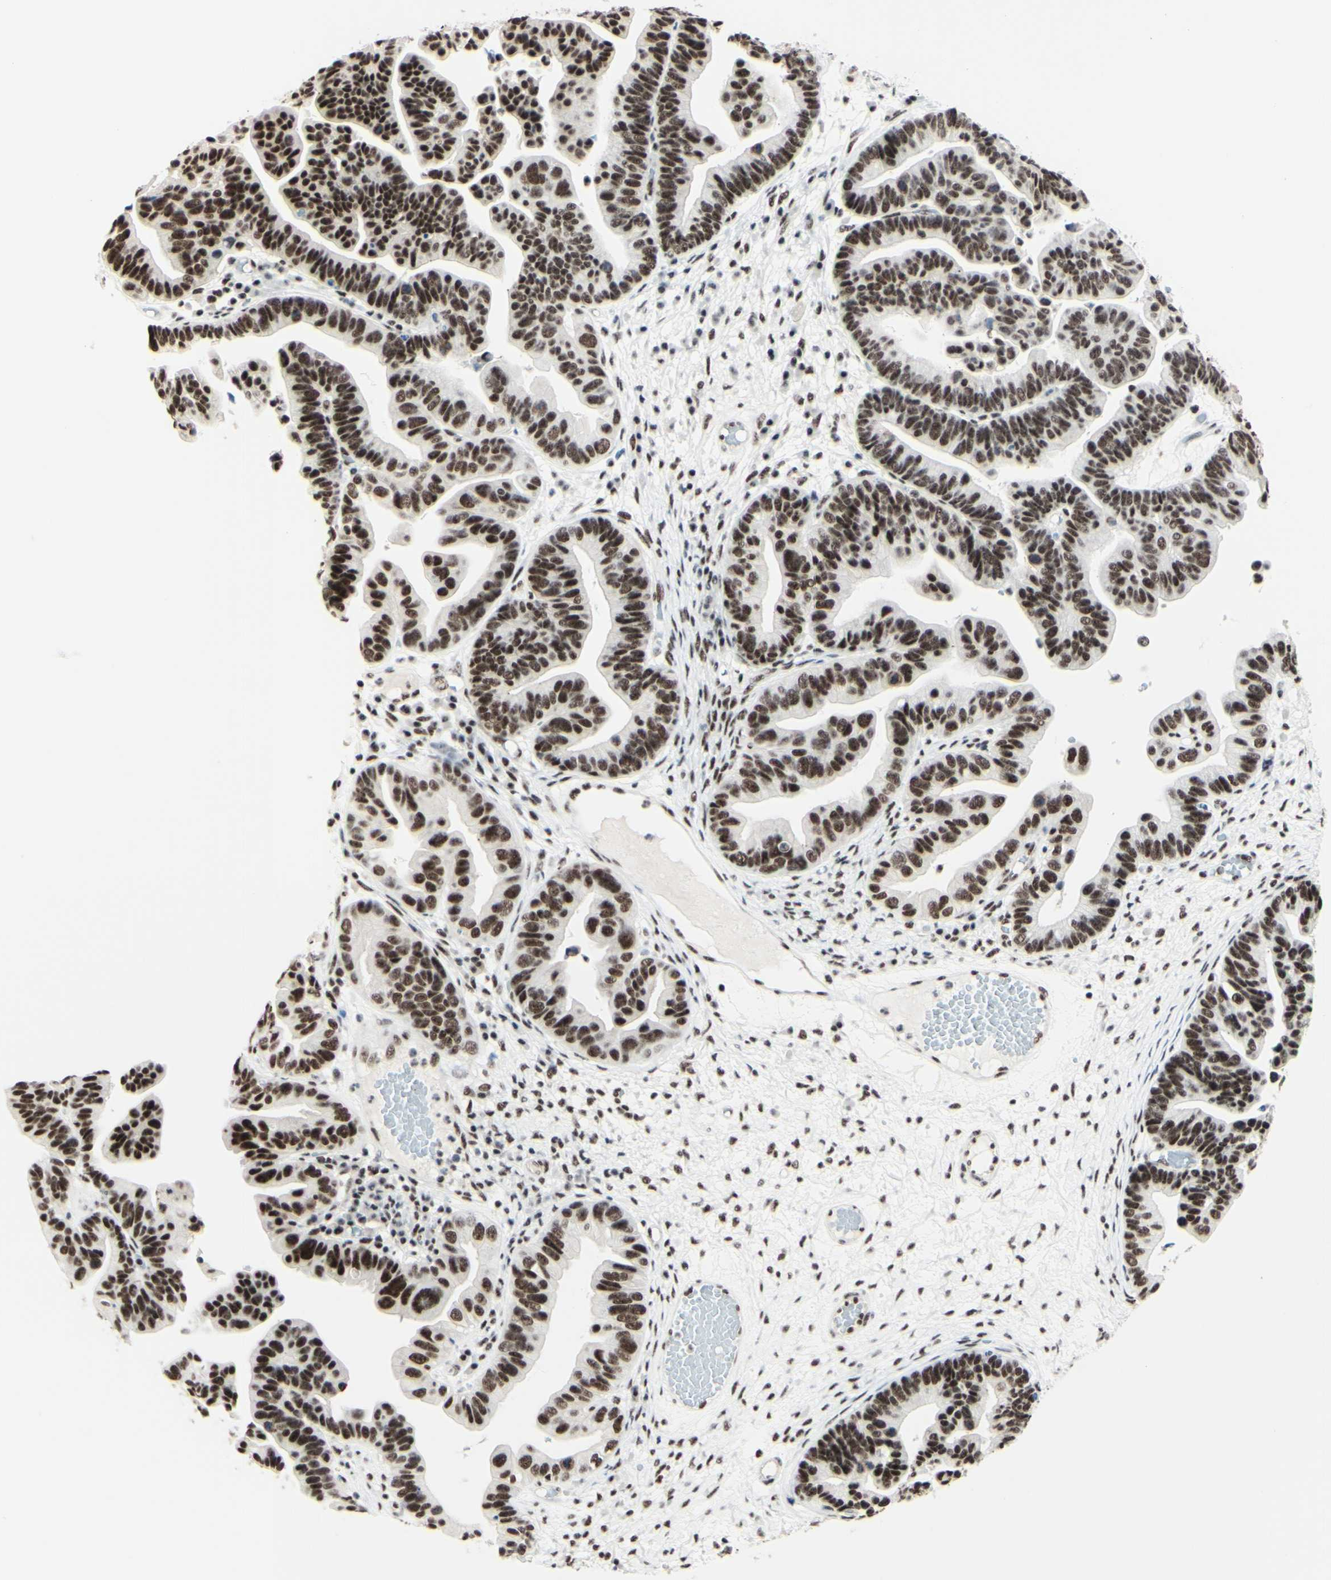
{"staining": {"intensity": "moderate", "quantity": ">75%", "location": "nuclear"}, "tissue": "ovarian cancer", "cell_type": "Tumor cells", "image_type": "cancer", "snomed": [{"axis": "morphology", "description": "Cystadenocarcinoma, serous, NOS"}, {"axis": "topography", "description": "Ovary"}], "caption": "Immunohistochemical staining of human ovarian cancer (serous cystadenocarcinoma) shows medium levels of moderate nuclear positivity in about >75% of tumor cells.", "gene": "WTAP", "patient": {"sex": "female", "age": 56}}